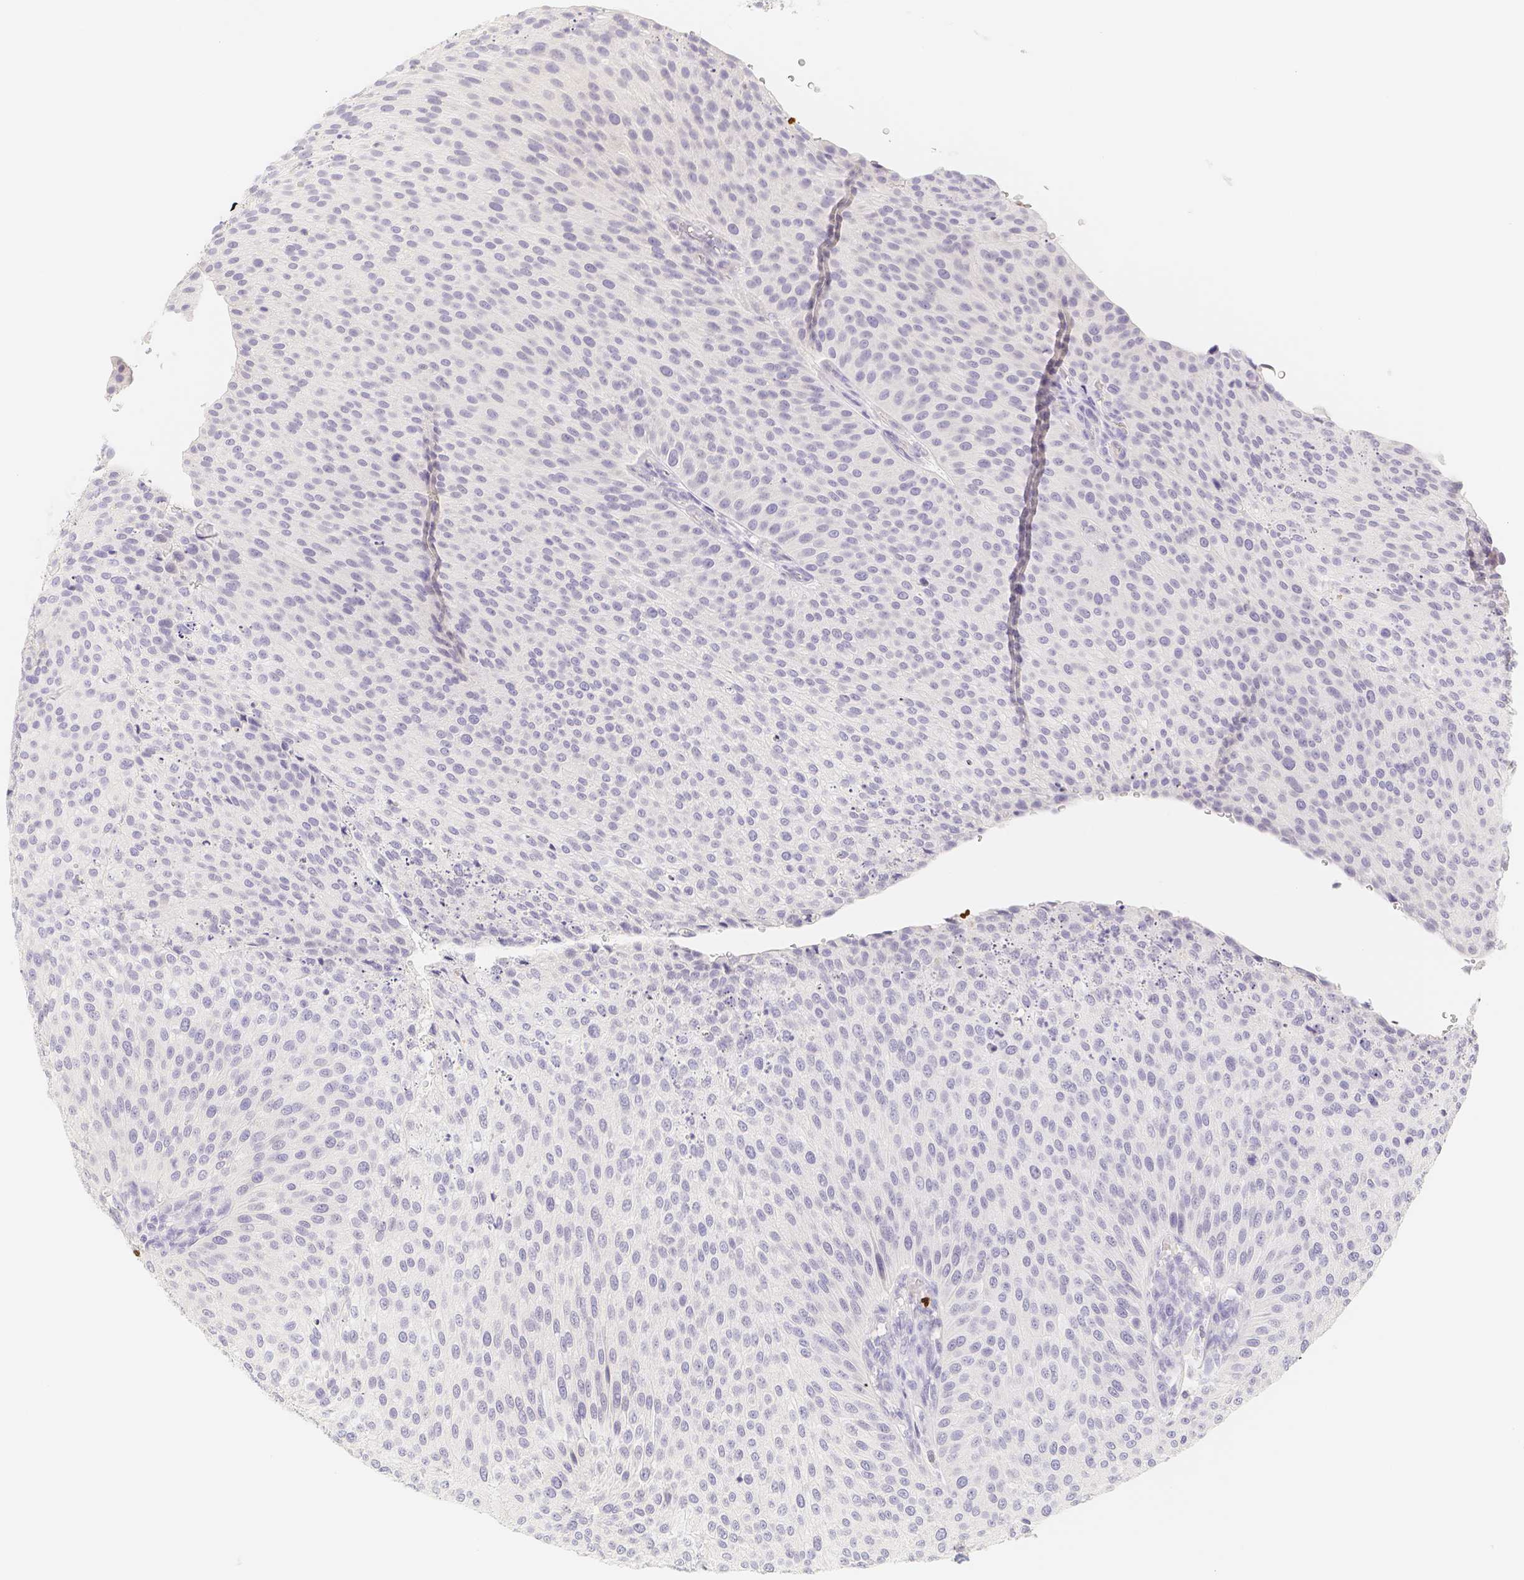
{"staining": {"intensity": "negative", "quantity": "none", "location": "none"}, "tissue": "urothelial cancer", "cell_type": "Tumor cells", "image_type": "cancer", "snomed": [{"axis": "morphology", "description": "Urothelial carcinoma, Low grade"}, {"axis": "topography", "description": "Smooth muscle"}, {"axis": "topography", "description": "Urinary bladder"}], "caption": "DAB (3,3'-diaminobenzidine) immunohistochemical staining of urothelial cancer reveals no significant positivity in tumor cells.", "gene": "PADI4", "patient": {"sex": "male", "age": 60}}